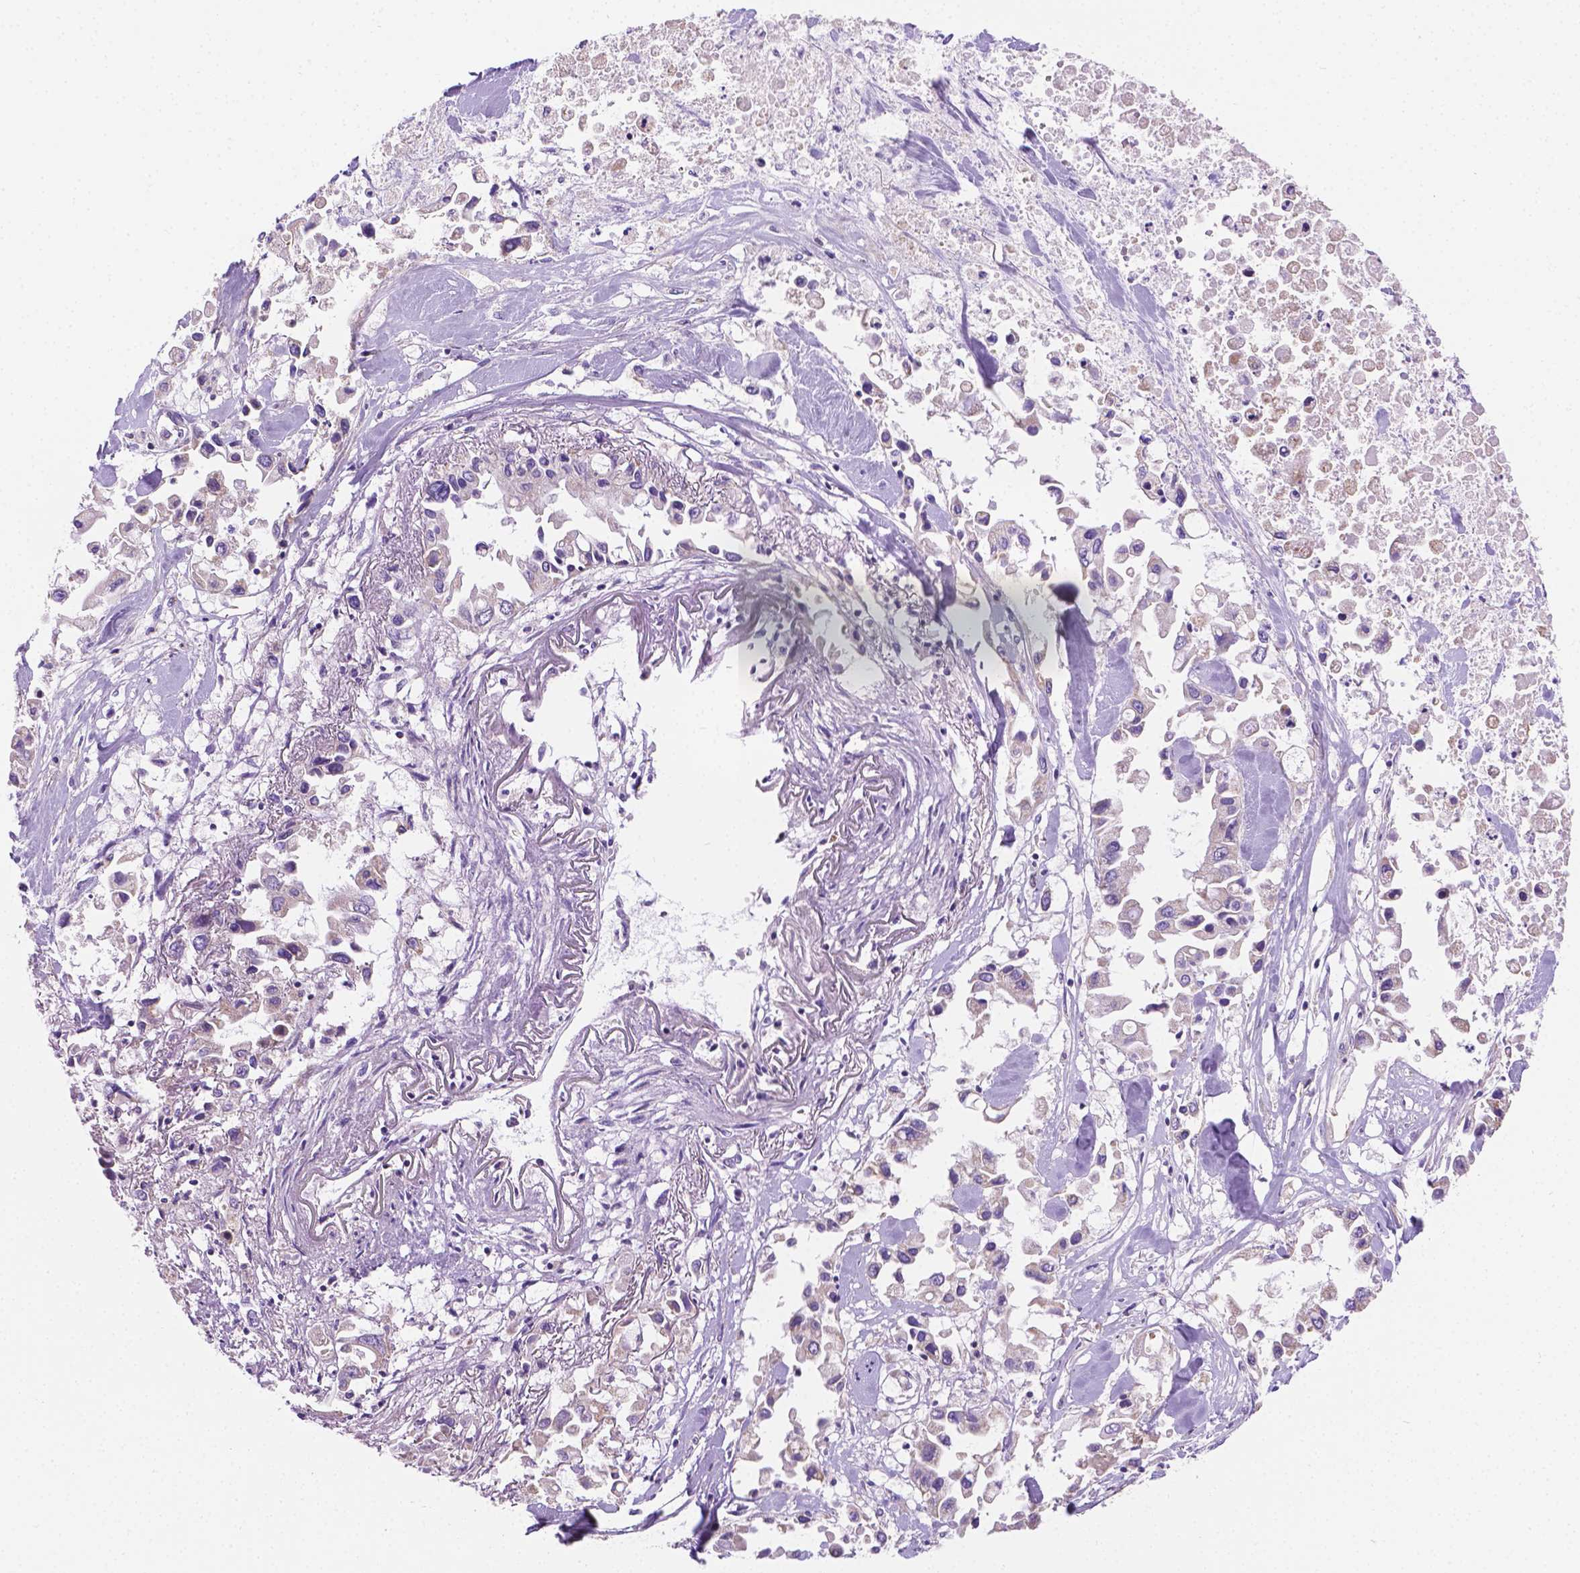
{"staining": {"intensity": "negative", "quantity": "none", "location": "none"}, "tissue": "pancreatic cancer", "cell_type": "Tumor cells", "image_type": "cancer", "snomed": [{"axis": "morphology", "description": "Adenocarcinoma, NOS"}, {"axis": "topography", "description": "Pancreas"}], "caption": "Tumor cells show no significant protein positivity in pancreatic adenocarcinoma.", "gene": "CSPG5", "patient": {"sex": "female", "age": 83}}